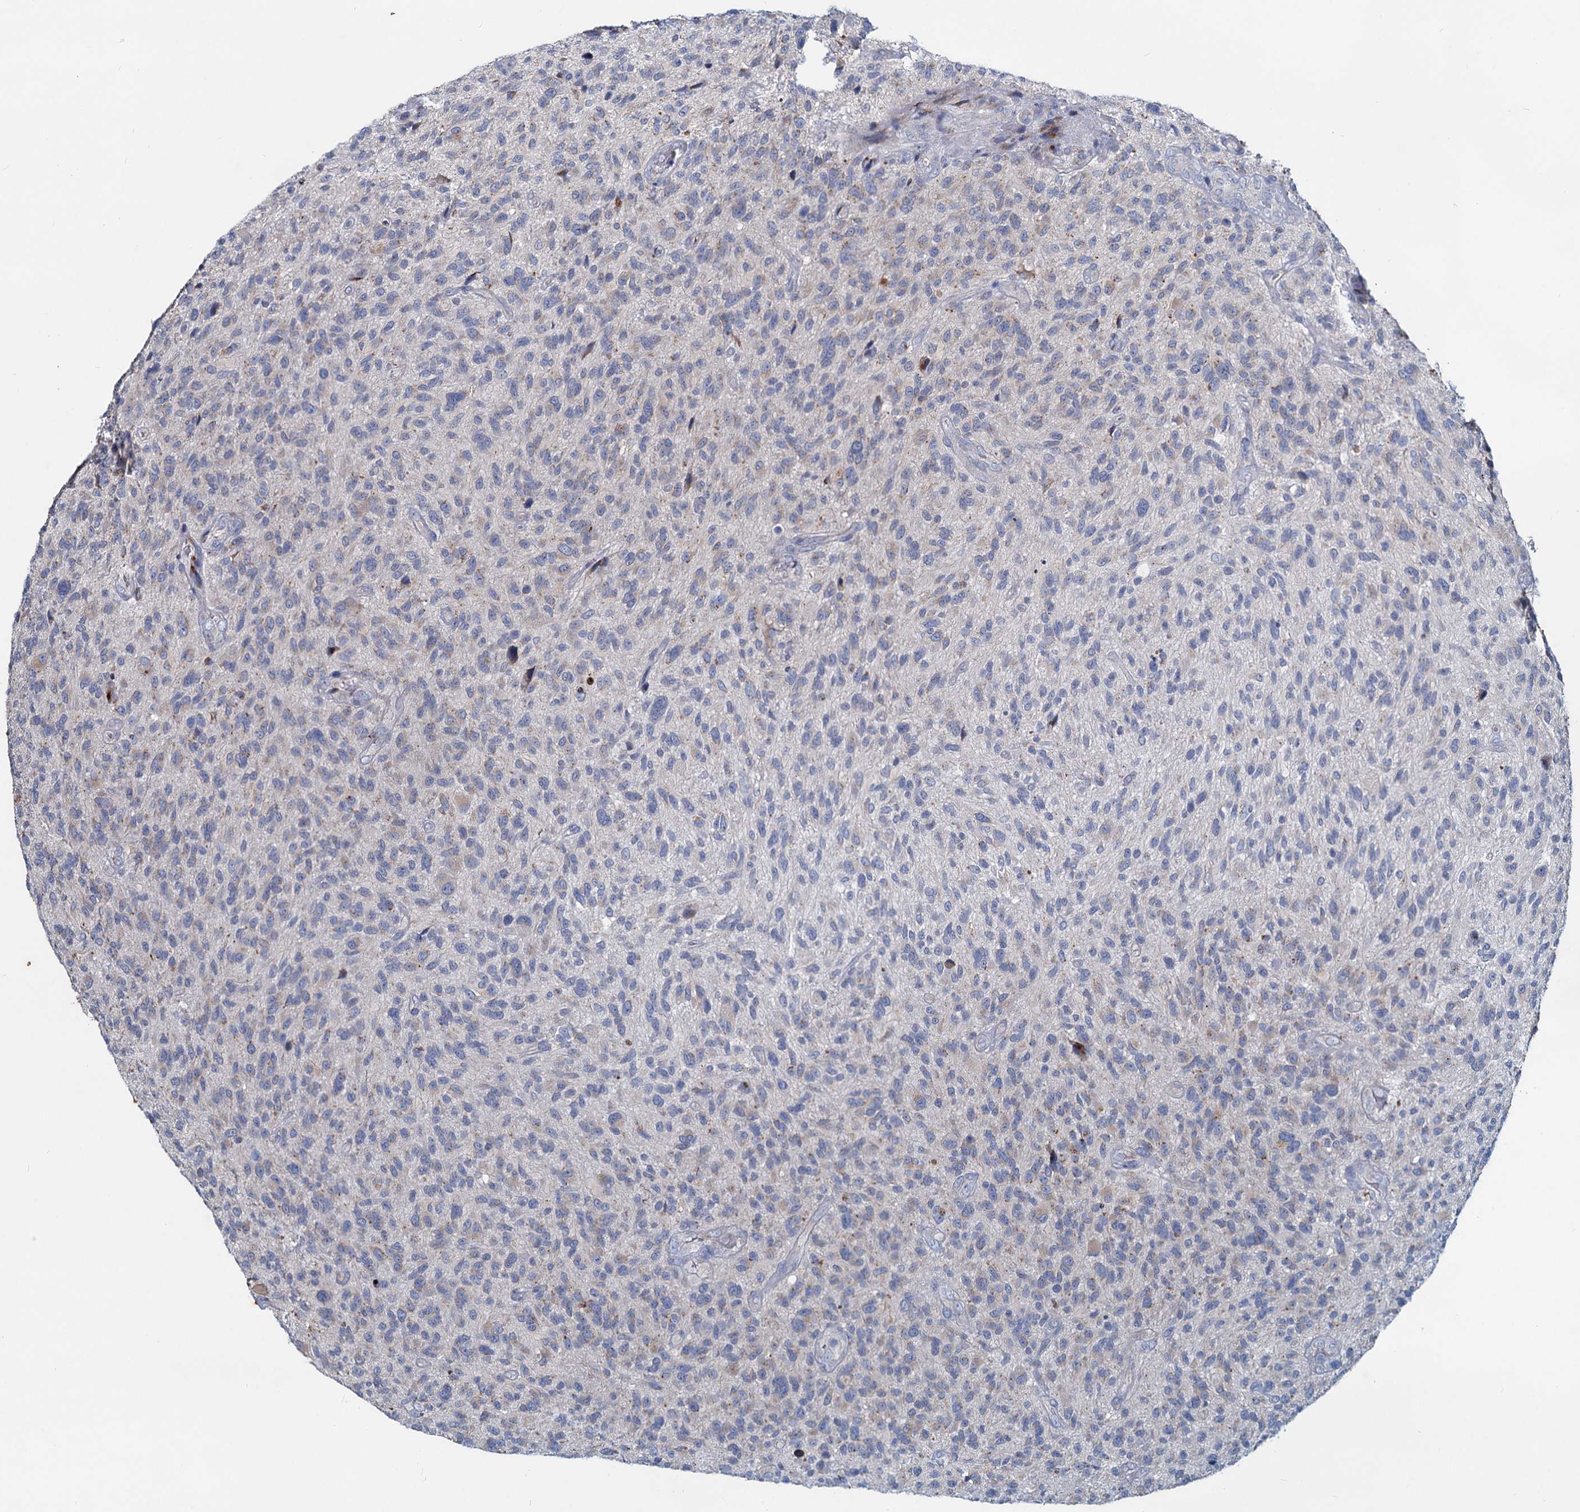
{"staining": {"intensity": "negative", "quantity": "none", "location": "none"}, "tissue": "glioma", "cell_type": "Tumor cells", "image_type": "cancer", "snomed": [{"axis": "morphology", "description": "Glioma, malignant, High grade"}, {"axis": "topography", "description": "Brain"}], "caption": "This is an immunohistochemistry histopathology image of glioma. There is no positivity in tumor cells.", "gene": "TMX2", "patient": {"sex": "male", "age": 47}}